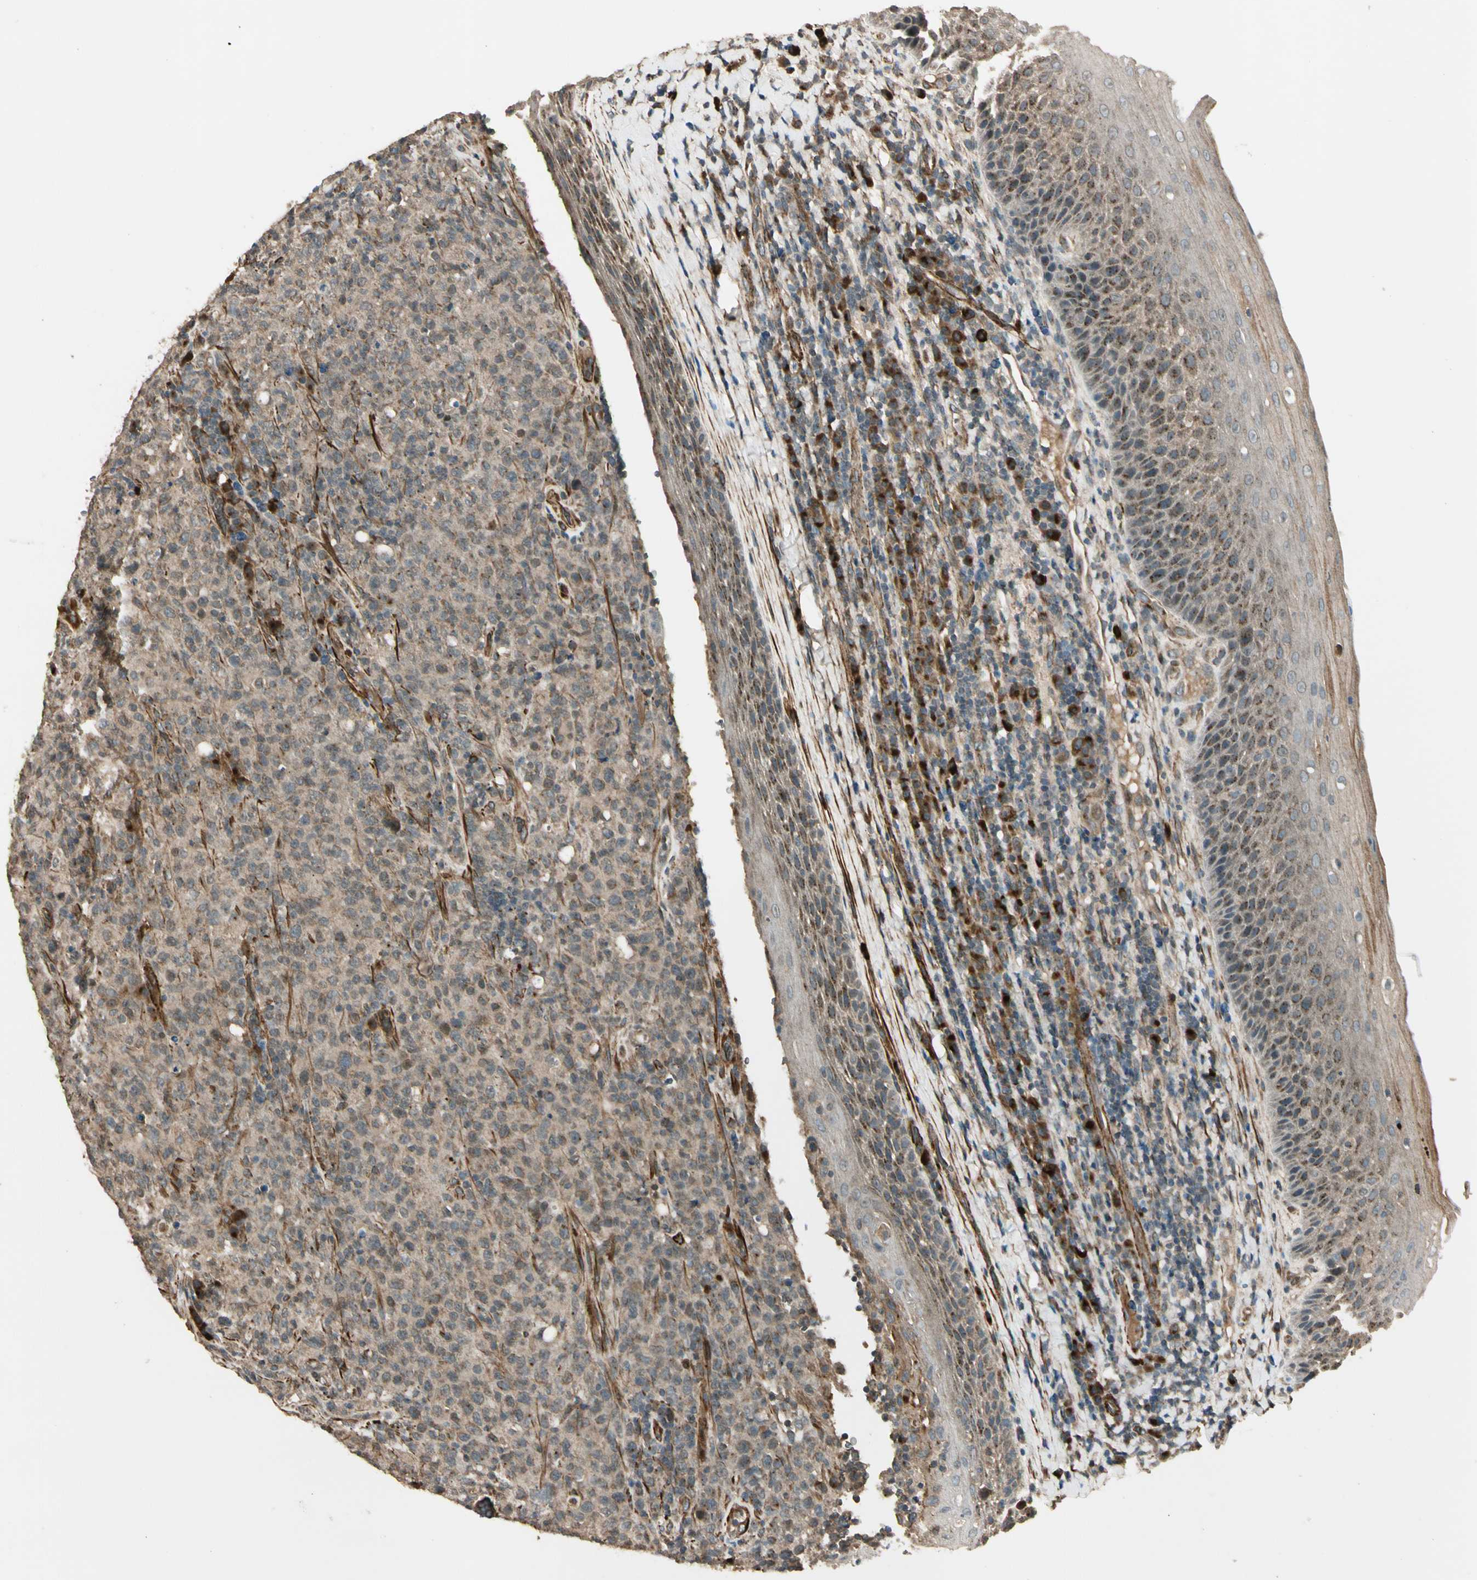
{"staining": {"intensity": "weak", "quantity": ">75%", "location": "cytoplasmic/membranous"}, "tissue": "lymphoma", "cell_type": "Tumor cells", "image_type": "cancer", "snomed": [{"axis": "morphology", "description": "Malignant lymphoma, non-Hodgkin's type, High grade"}, {"axis": "topography", "description": "Tonsil"}], "caption": "Approximately >75% of tumor cells in human high-grade malignant lymphoma, non-Hodgkin's type exhibit weak cytoplasmic/membranous protein staining as visualized by brown immunohistochemical staining.", "gene": "GCK", "patient": {"sex": "female", "age": 36}}